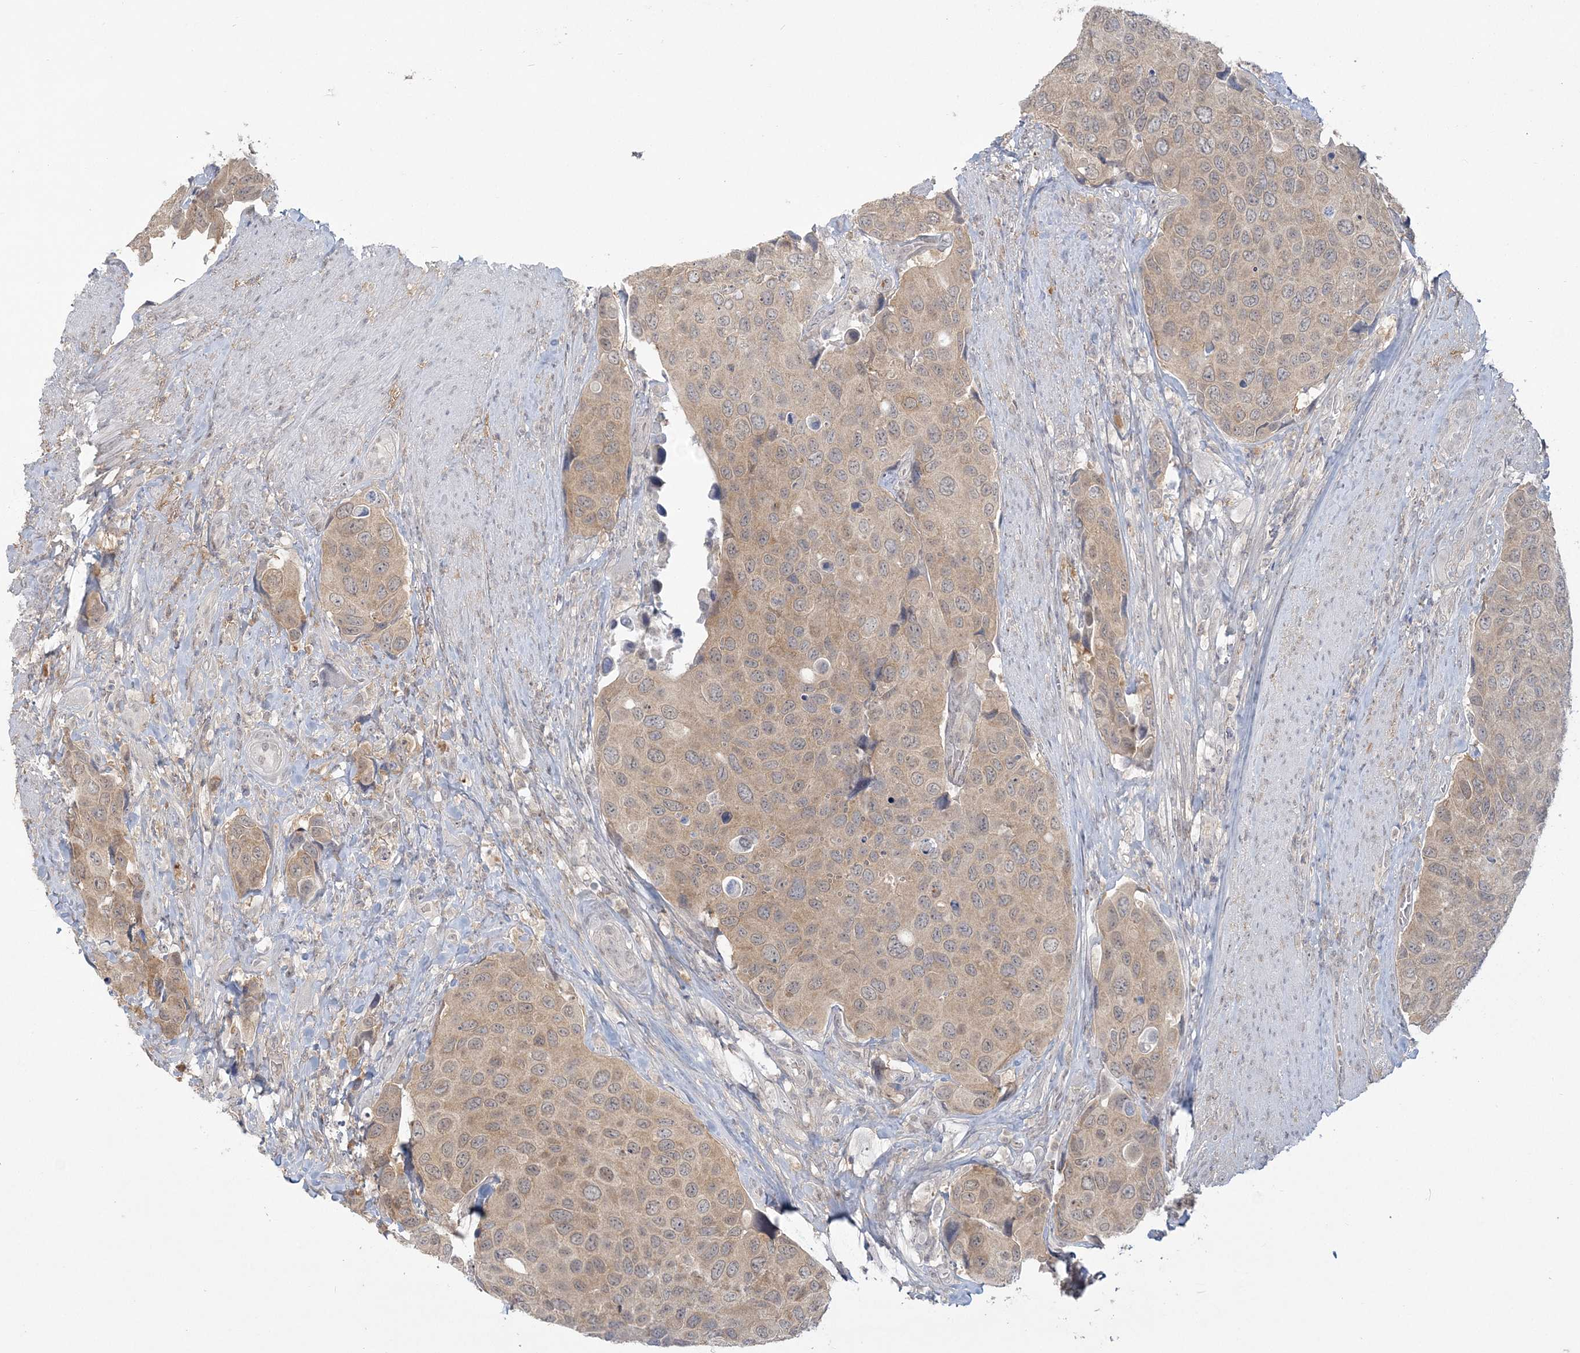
{"staining": {"intensity": "weak", "quantity": ">75%", "location": "cytoplasmic/membranous"}, "tissue": "urothelial cancer", "cell_type": "Tumor cells", "image_type": "cancer", "snomed": [{"axis": "morphology", "description": "Urothelial carcinoma, High grade"}, {"axis": "topography", "description": "Urinary bladder"}], "caption": "Tumor cells exhibit weak cytoplasmic/membranous staining in about >75% of cells in urothelial carcinoma (high-grade).", "gene": "ANKS1A", "patient": {"sex": "male", "age": 74}}